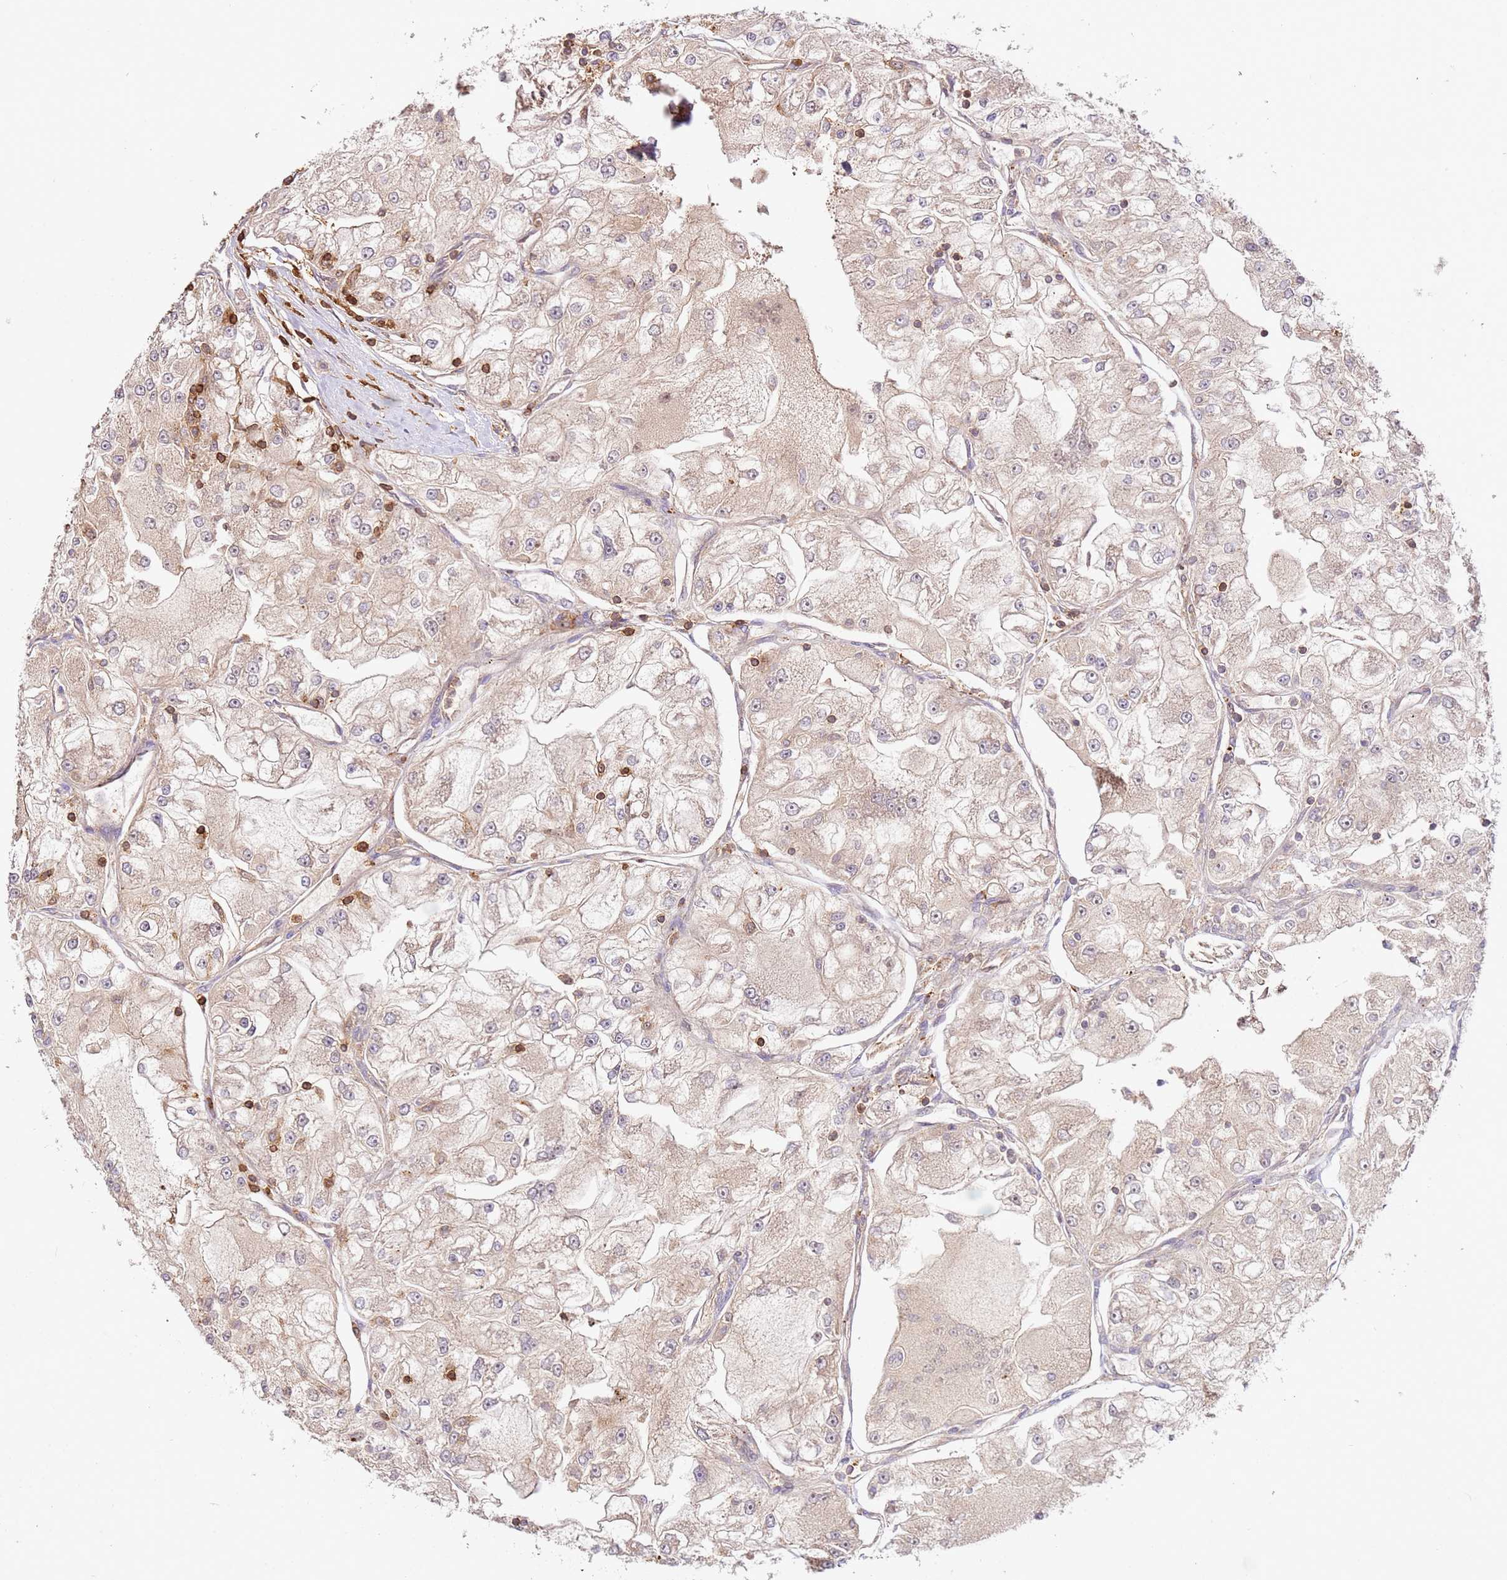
{"staining": {"intensity": "negative", "quantity": "none", "location": "none"}, "tissue": "renal cancer", "cell_type": "Tumor cells", "image_type": "cancer", "snomed": [{"axis": "morphology", "description": "Adenocarcinoma, NOS"}, {"axis": "topography", "description": "Kidney"}], "caption": "Immunohistochemical staining of adenocarcinoma (renal) displays no significant positivity in tumor cells.", "gene": "OR6P1", "patient": {"sex": "female", "age": 72}}